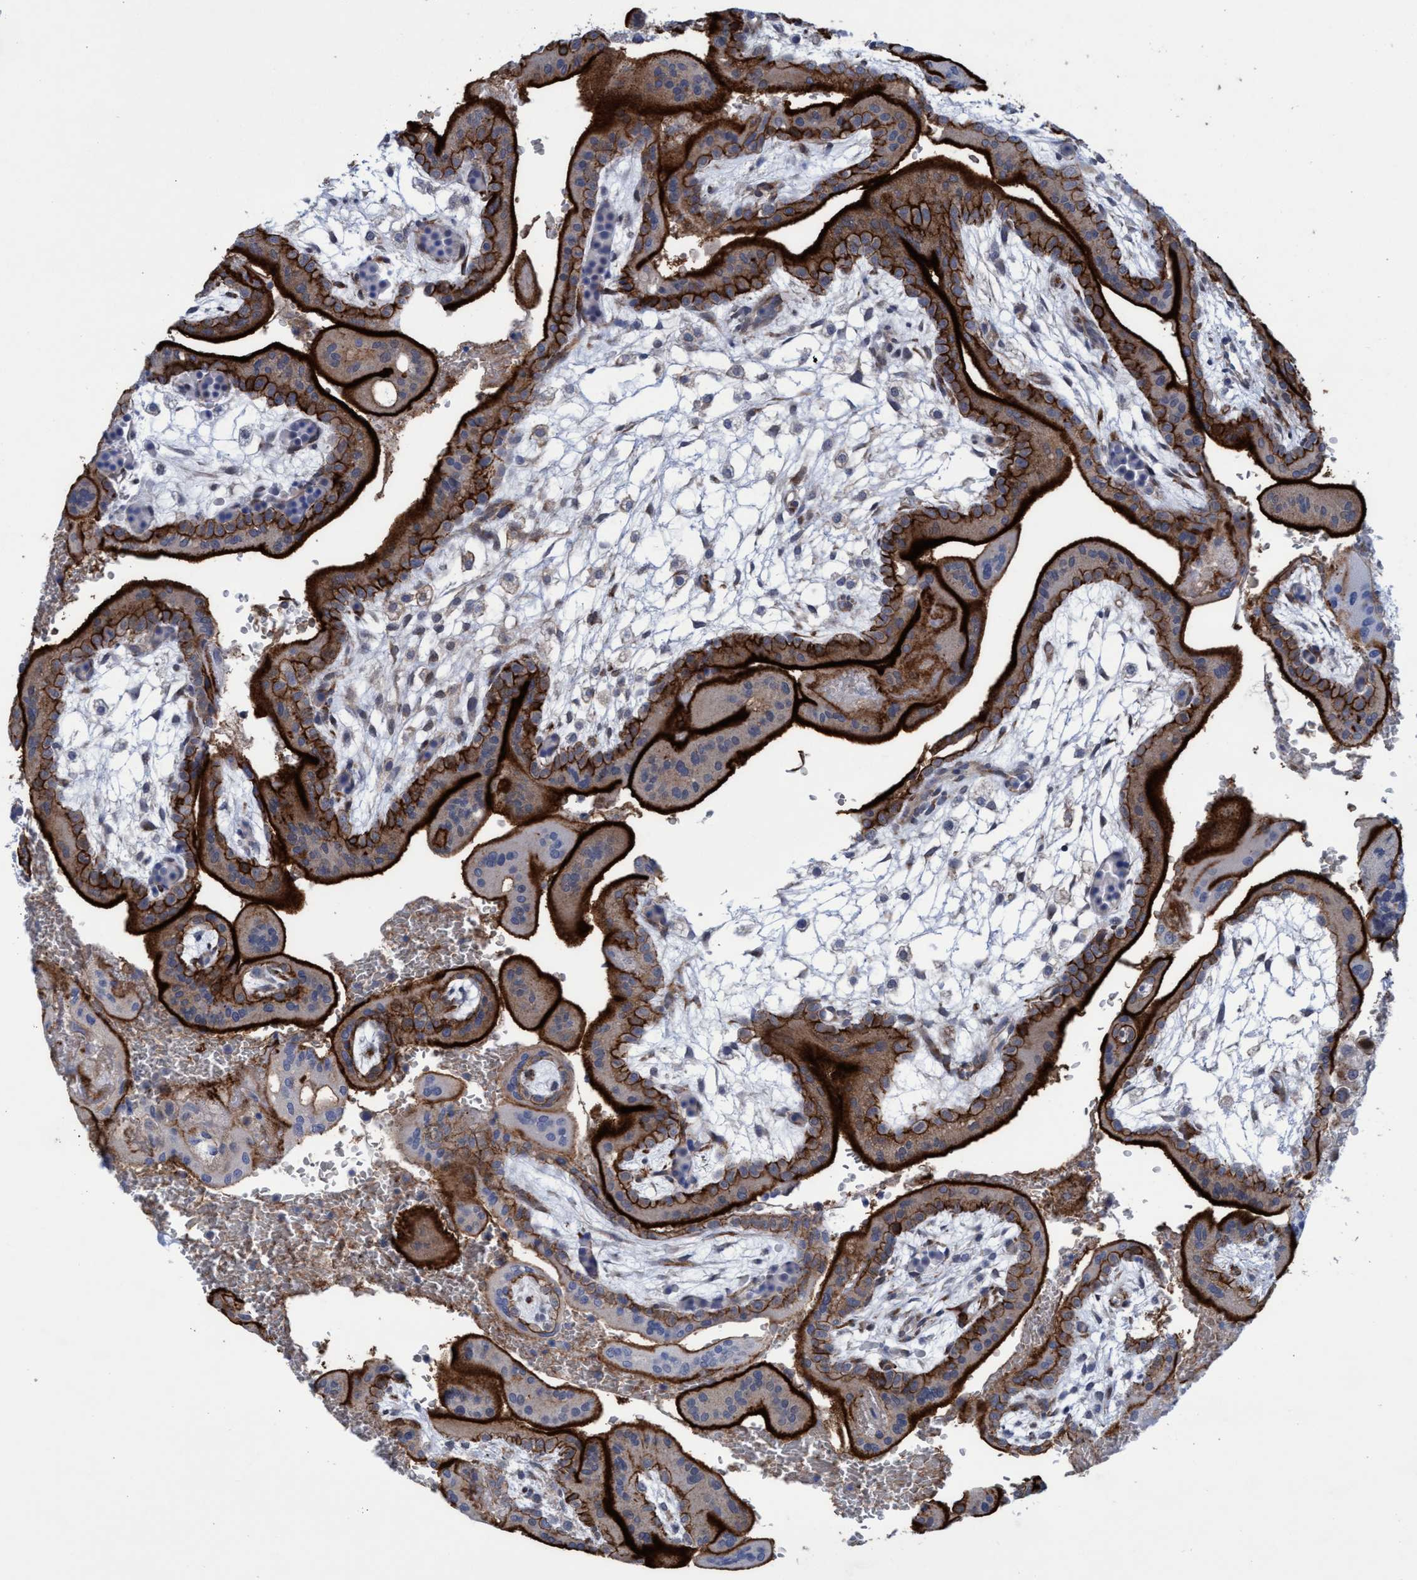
{"staining": {"intensity": "strong", "quantity": ">75%", "location": "cytoplasmic/membranous"}, "tissue": "placenta", "cell_type": "Trophoblastic cells", "image_type": "normal", "snomed": [{"axis": "morphology", "description": "Normal tissue, NOS"}, {"axis": "topography", "description": "Placenta"}], "caption": "A high-resolution image shows IHC staining of normal placenta, which shows strong cytoplasmic/membranous positivity in approximately >75% of trophoblastic cells. (DAB (3,3'-diaminobenzidine) = brown stain, brightfield microscopy at high magnification).", "gene": "SLC43A2", "patient": {"sex": "female", "age": 35}}